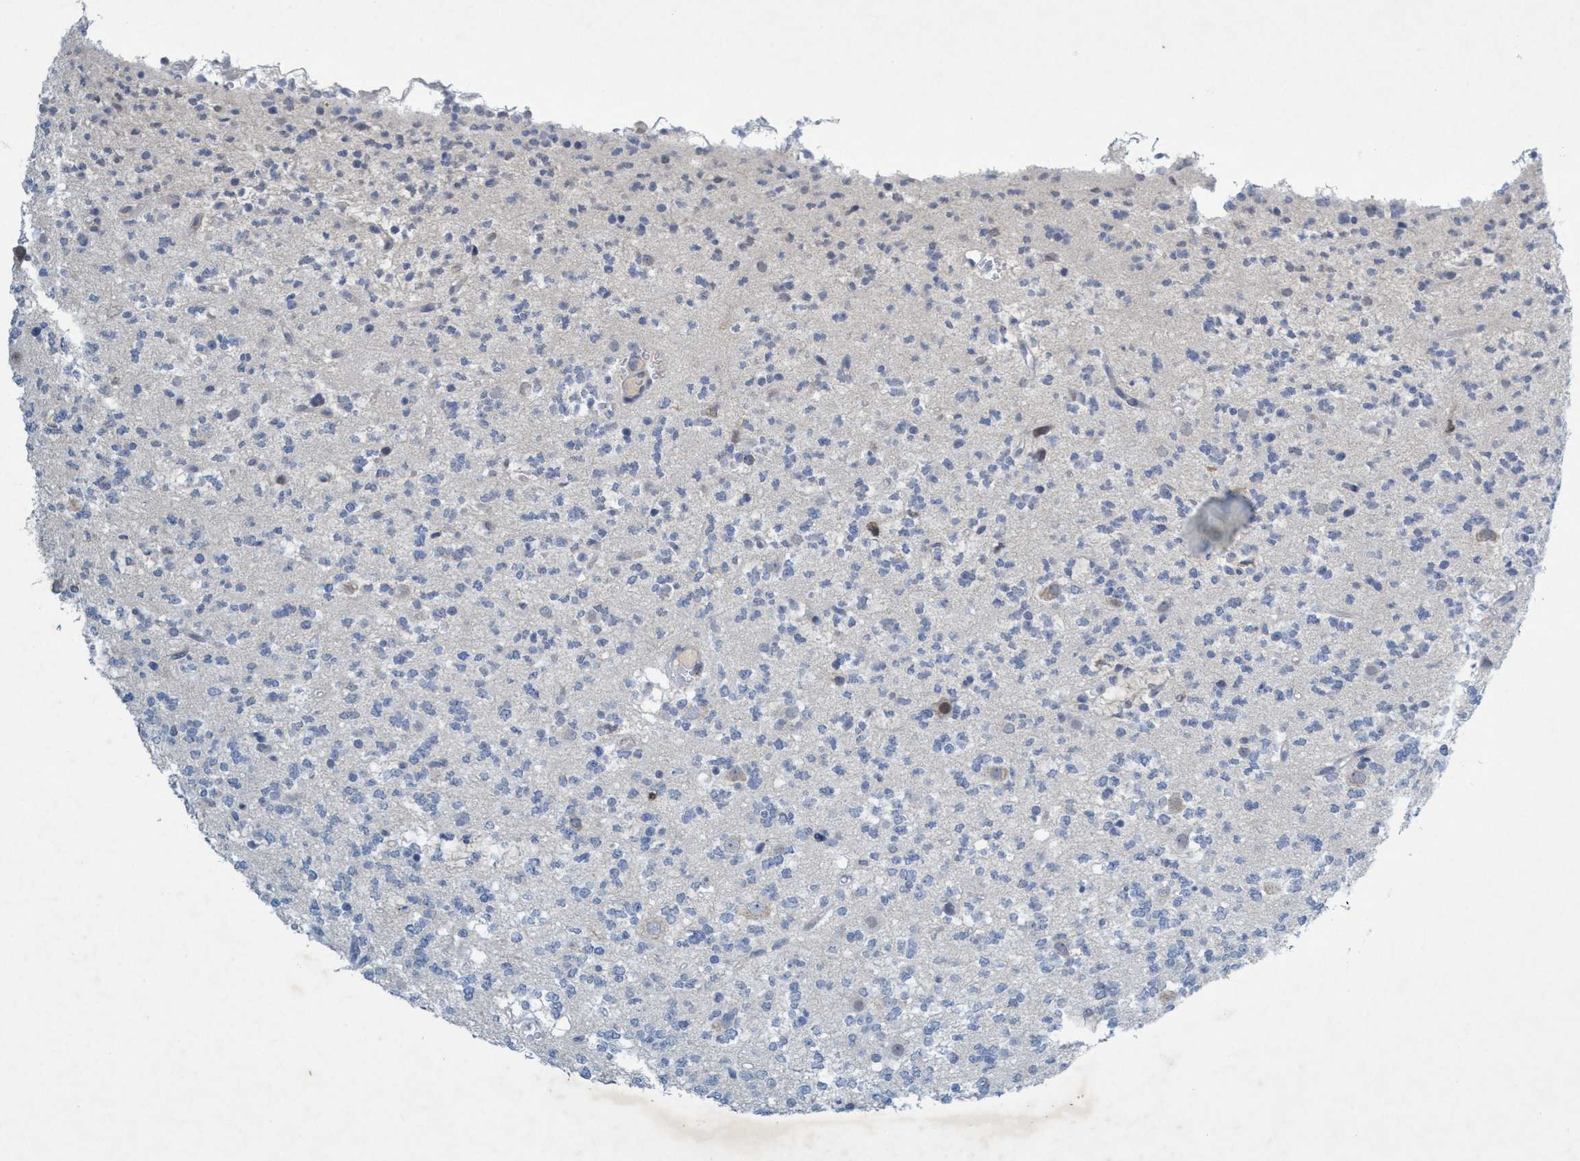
{"staining": {"intensity": "negative", "quantity": "none", "location": "none"}, "tissue": "glioma", "cell_type": "Tumor cells", "image_type": "cancer", "snomed": [{"axis": "morphology", "description": "Glioma, malignant, Low grade"}, {"axis": "topography", "description": "Brain"}], "caption": "A photomicrograph of human malignant glioma (low-grade) is negative for staining in tumor cells. The staining was performed using DAB (3,3'-diaminobenzidine) to visualize the protein expression in brown, while the nuclei were stained in blue with hematoxylin (Magnification: 20x).", "gene": "RNF208", "patient": {"sex": "male", "age": 38}}